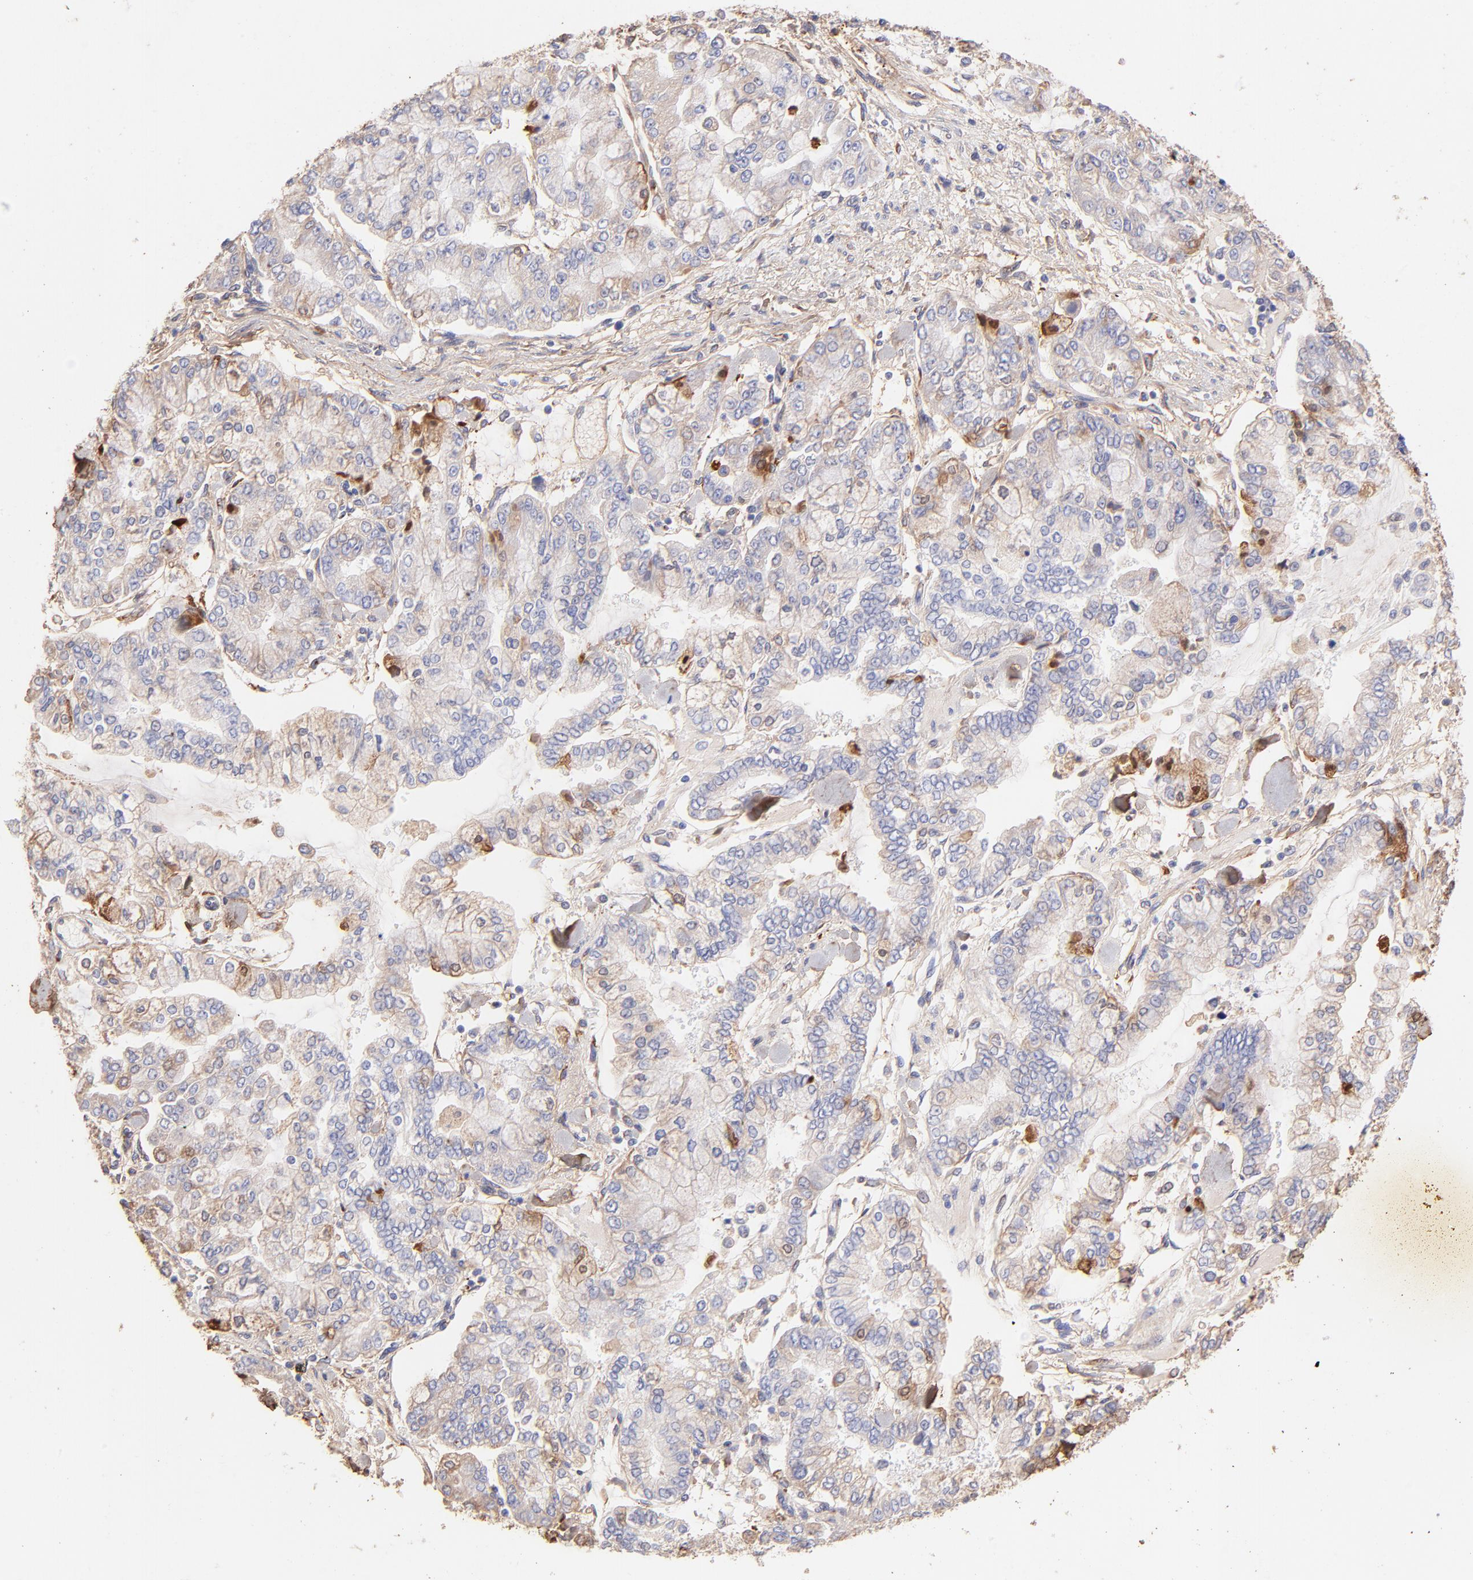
{"staining": {"intensity": "weak", "quantity": "<25%", "location": "cytoplasmic/membranous"}, "tissue": "stomach cancer", "cell_type": "Tumor cells", "image_type": "cancer", "snomed": [{"axis": "morphology", "description": "Normal tissue, NOS"}, {"axis": "morphology", "description": "Adenocarcinoma, NOS"}, {"axis": "topography", "description": "Stomach, upper"}, {"axis": "topography", "description": "Stomach"}], "caption": "DAB immunohistochemical staining of human adenocarcinoma (stomach) exhibits no significant staining in tumor cells. The staining was performed using DAB (3,3'-diaminobenzidine) to visualize the protein expression in brown, while the nuclei were stained in blue with hematoxylin (Magnification: 20x).", "gene": "BGN", "patient": {"sex": "male", "age": 76}}